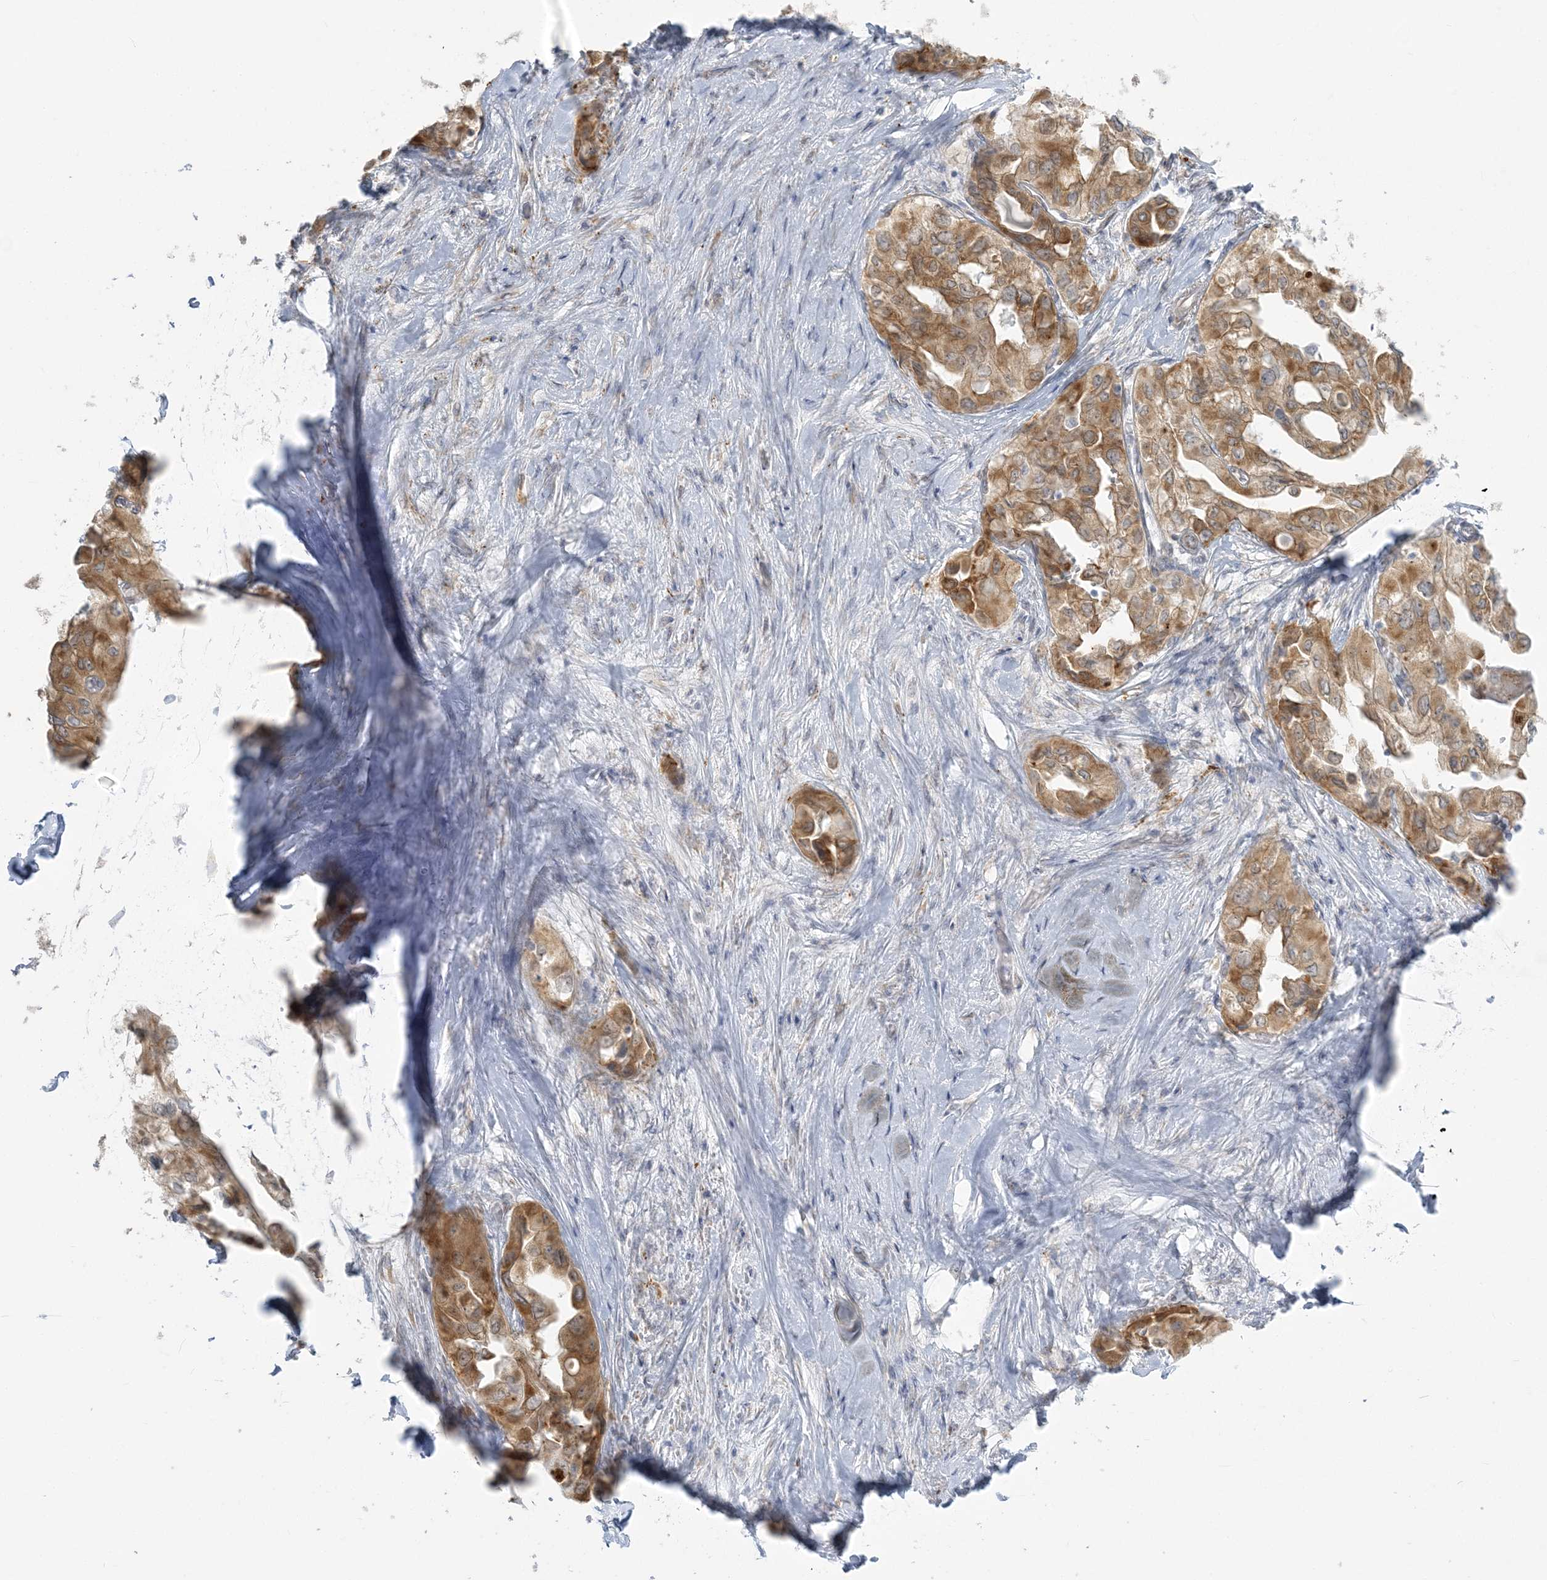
{"staining": {"intensity": "moderate", "quantity": ">75%", "location": "cytoplasmic/membranous"}, "tissue": "thyroid cancer", "cell_type": "Tumor cells", "image_type": "cancer", "snomed": [{"axis": "morphology", "description": "Papillary adenocarcinoma, NOS"}, {"axis": "topography", "description": "Thyroid gland"}], "caption": "This photomicrograph shows IHC staining of thyroid papillary adenocarcinoma, with medium moderate cytoplasmic/membranous expression in approximately >75% of tumor cells.", "gene": "ZC3H6", "patient": {"sex": "female", "age": 59}}